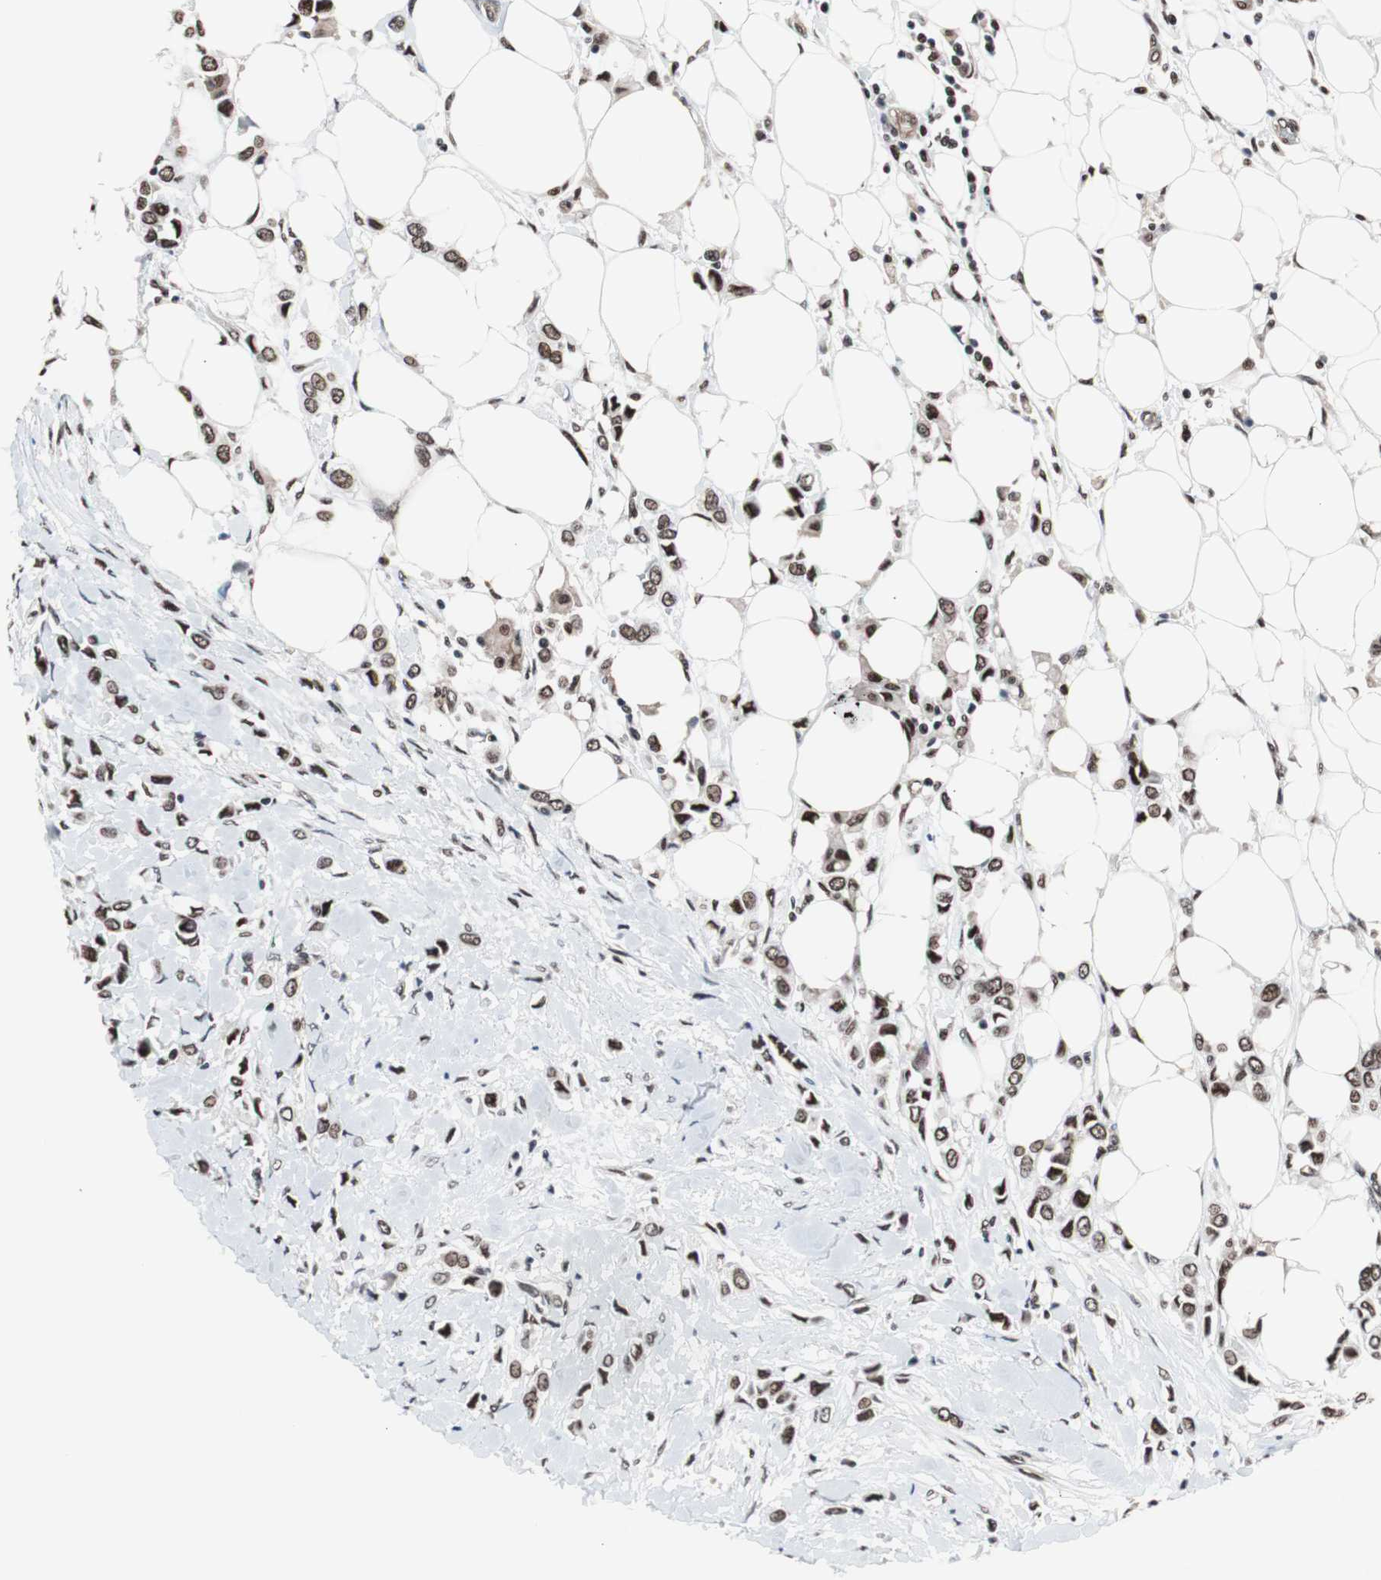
{"staining": {"intensity": "moderate", "quantity": ">75%", "location": "nuclear"}, "tissue": "breast cancer", "cell_type": "Tumor cells", "image_type": "cancer", "snomed": [{"axis": "morphology", "description": "Lobular carcinoma"}, {"axis": "topography", "description": "Breast"}], "caption": "Brown immunohistochemical staining in human breast cancer (lobular carcinoma) reveals moderate nuclear staining in approximately >75% of tumor cells.", "gene": "POGZ", "patient": {"sex": "female", "age": 51}}